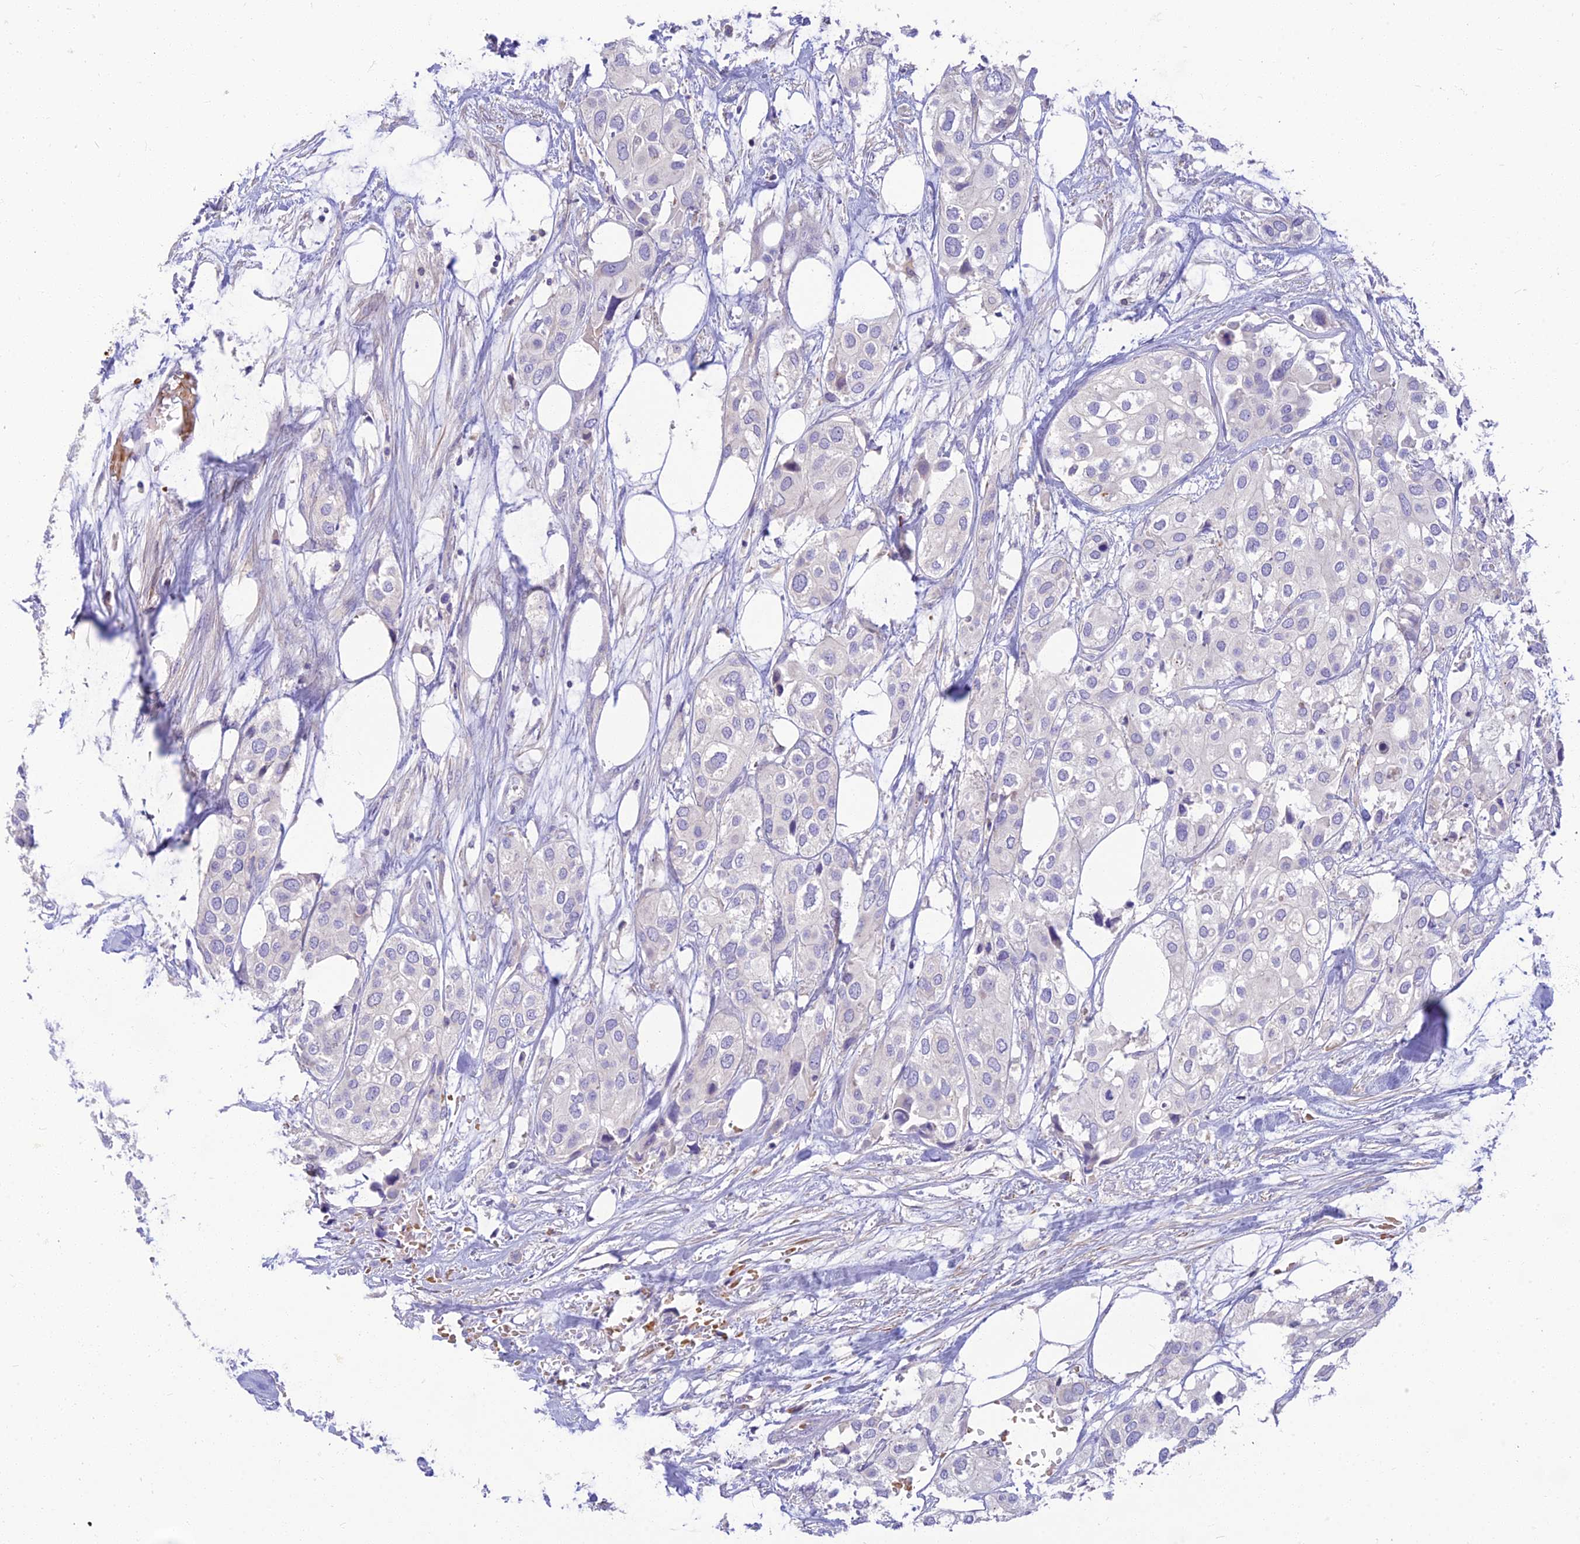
{"staining": {"intensity": "negative", "quantity": "none", "location": "none"}, "tissue": "urothelial cancer", "cell_type": "Tumor cells", "image_type": "cancer", "snomed": [{"axis": "morphology", "description": "Urothelial carcinoma, High grade"}, {"axis": "topography", "description": "Urinary bladder"}], "caption": "This micrograph is of urothelial cancer stained with immunohistochemistry (IHC) to label a protein in brown with the nuclei are counter-stained blue. There is no staining in tumor cells.", "gene": "CLIP4", "patient": {"sex": "male", "age": 64}}